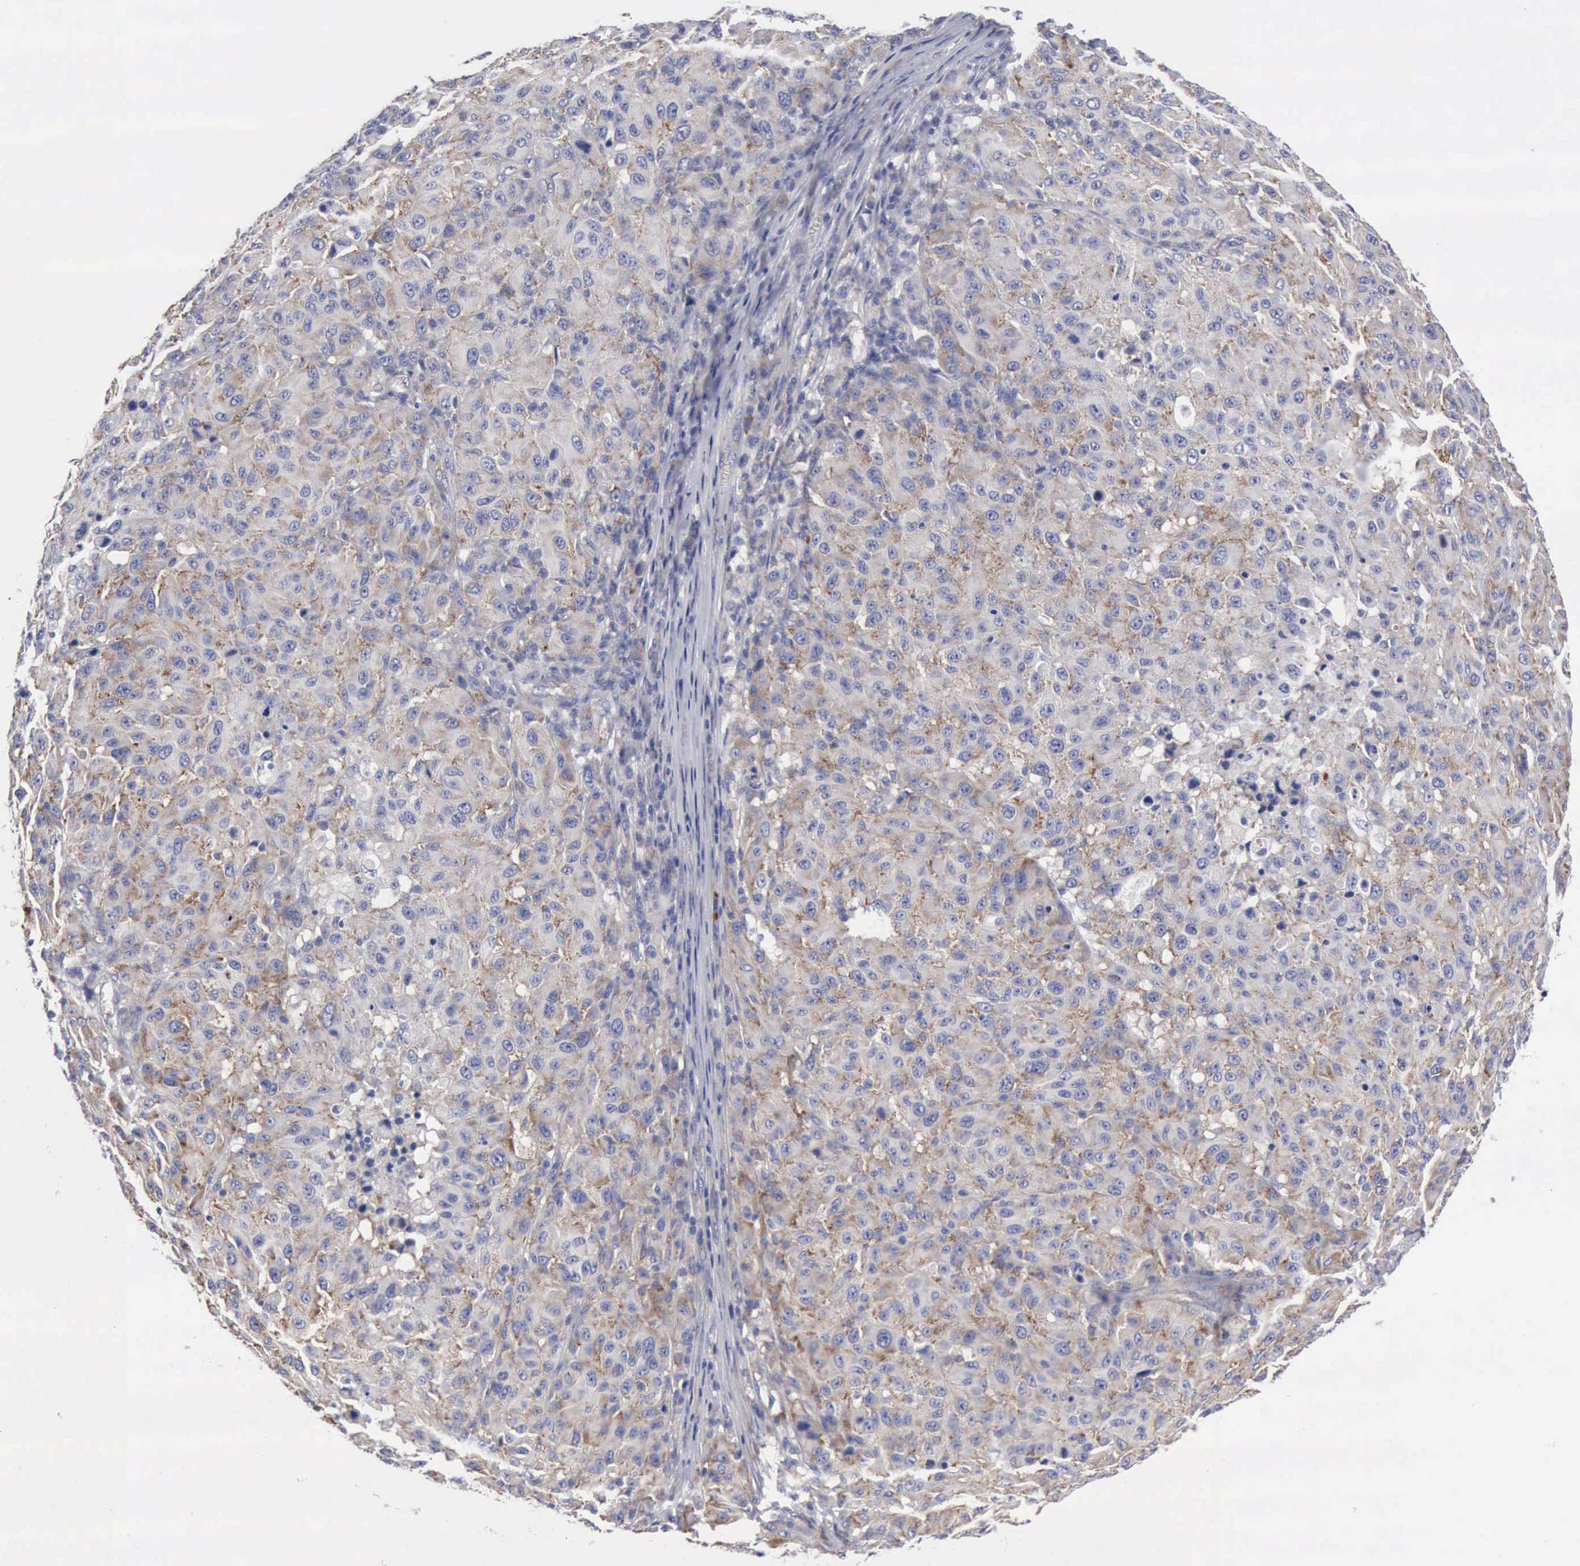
{"staining": {"intensity": "moderate", "quantity": "<25%", "location": "cytoplasmic/membranous"}, "tissue": "melanoma", "cell_type": "Tumor cells", "image_type": "cancer", "snomed": [{"axis": "morphology", "description": "Malignant melanoma, NOS"}, {"axis": "topography", "description": "Skin"}], "caption": "Immunohistochemical staining of malignant melanoma reveals low levels of moderate cytoplasmic/membranous staining in approximately <25% of tumor cells.", "gene": "TXLNG", "patient": {"sex": "female", "age": 77}}